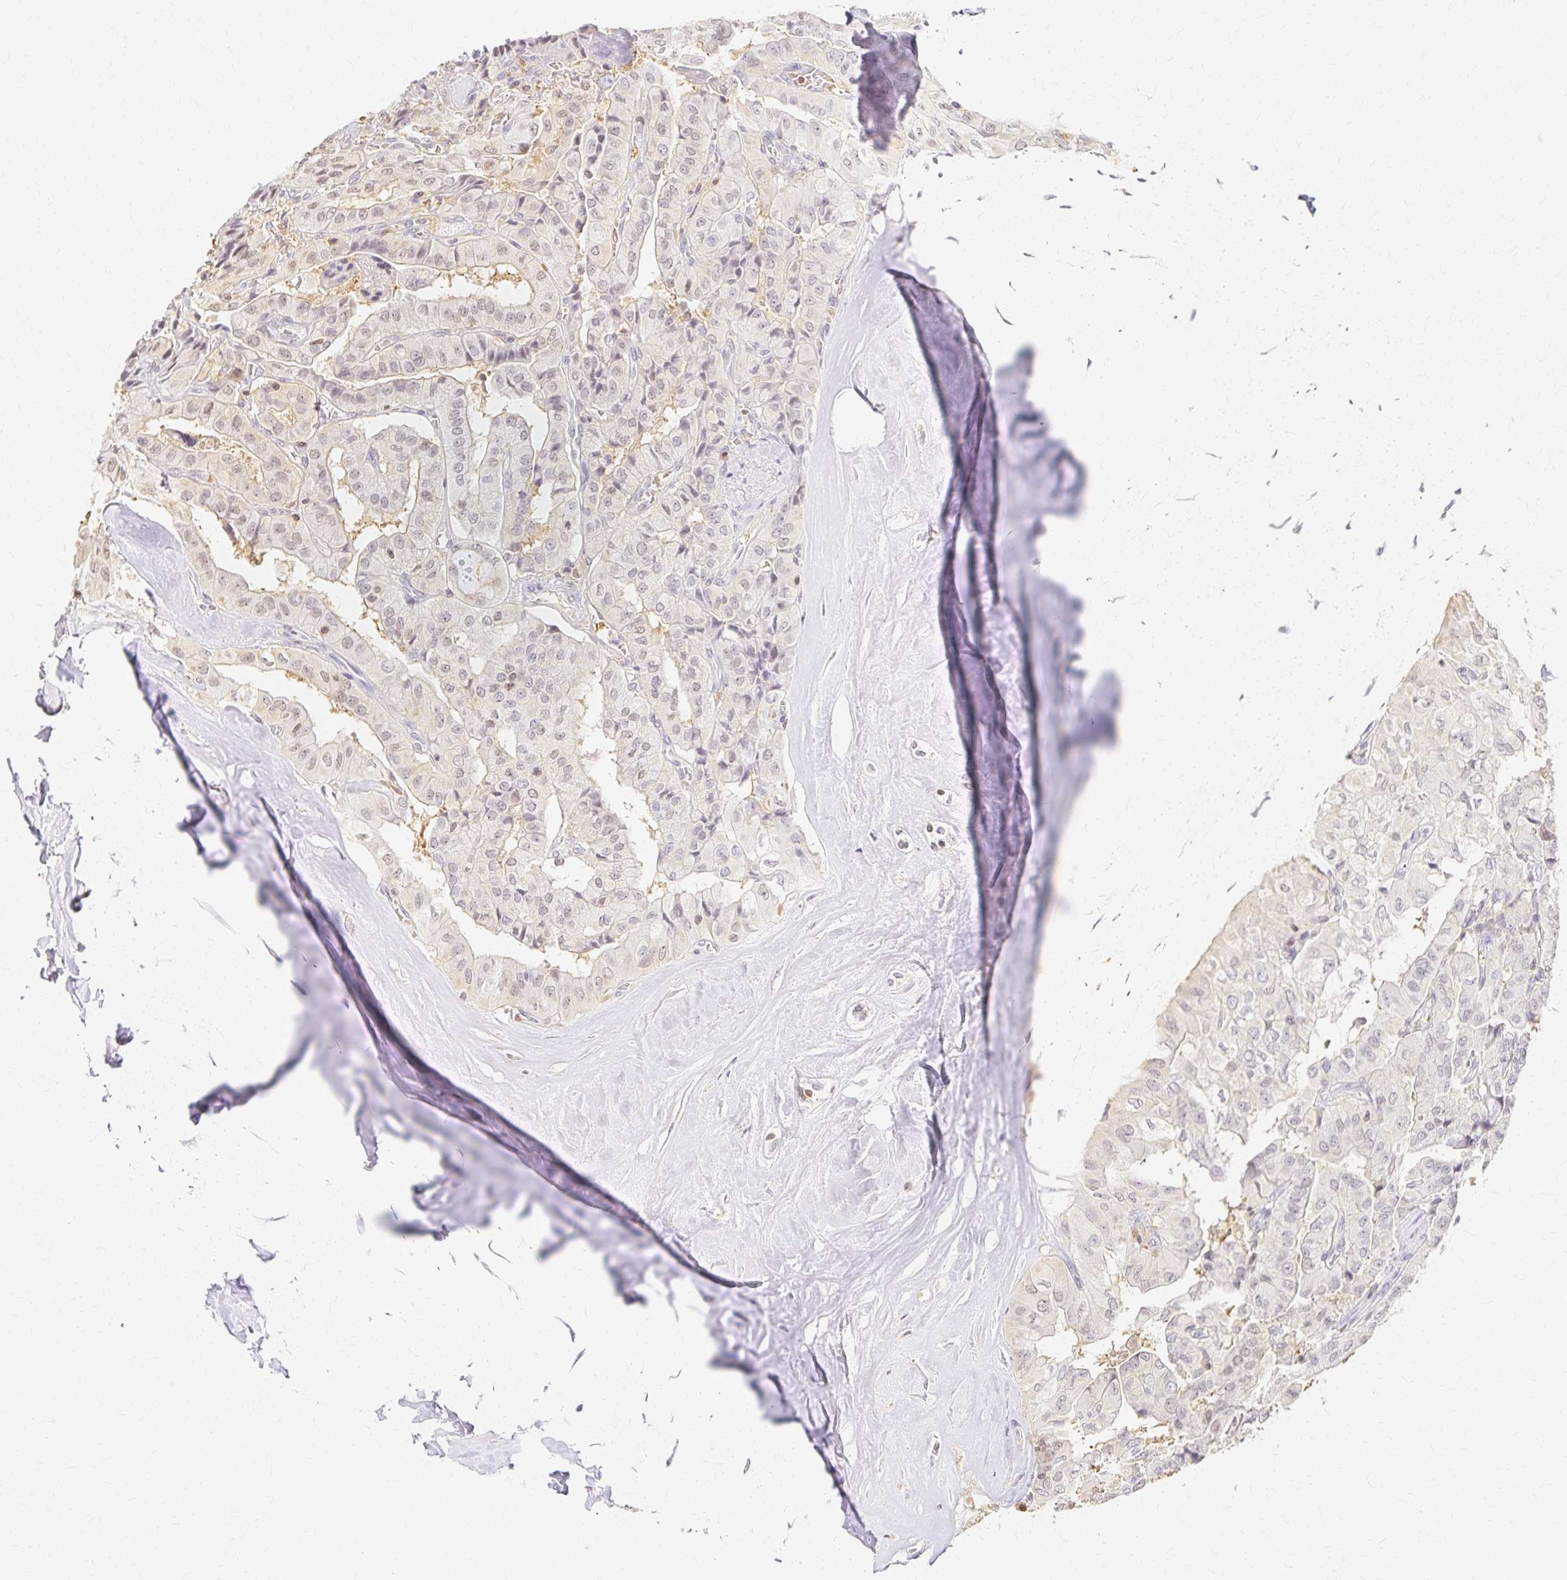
{"staining": {"intensity": "weak", "quantity": "<25%", "location": "cytoplasmic/membranous,nuclear"}, "tissue": "thyroid cancer", "cell_type": "Tumor cells", "image_type": "cancer", "snomed": [{"axis": "morphology", "description": "Normal tissue, NOS"}, {"axis": "morphology", "description": "Papillary adenocarcinoma, NOS"}, {"axis": "topography", "description": "Thyroid gland"}], "caption": "Immunohistochemistry histopathology image of human thyroid papillary adenocarcinoma stained for a protein (brown), which exhibits no positivity in tumor cells.", "gene": "AZGP1", "patient": {"sex": "female", "age": 59}}